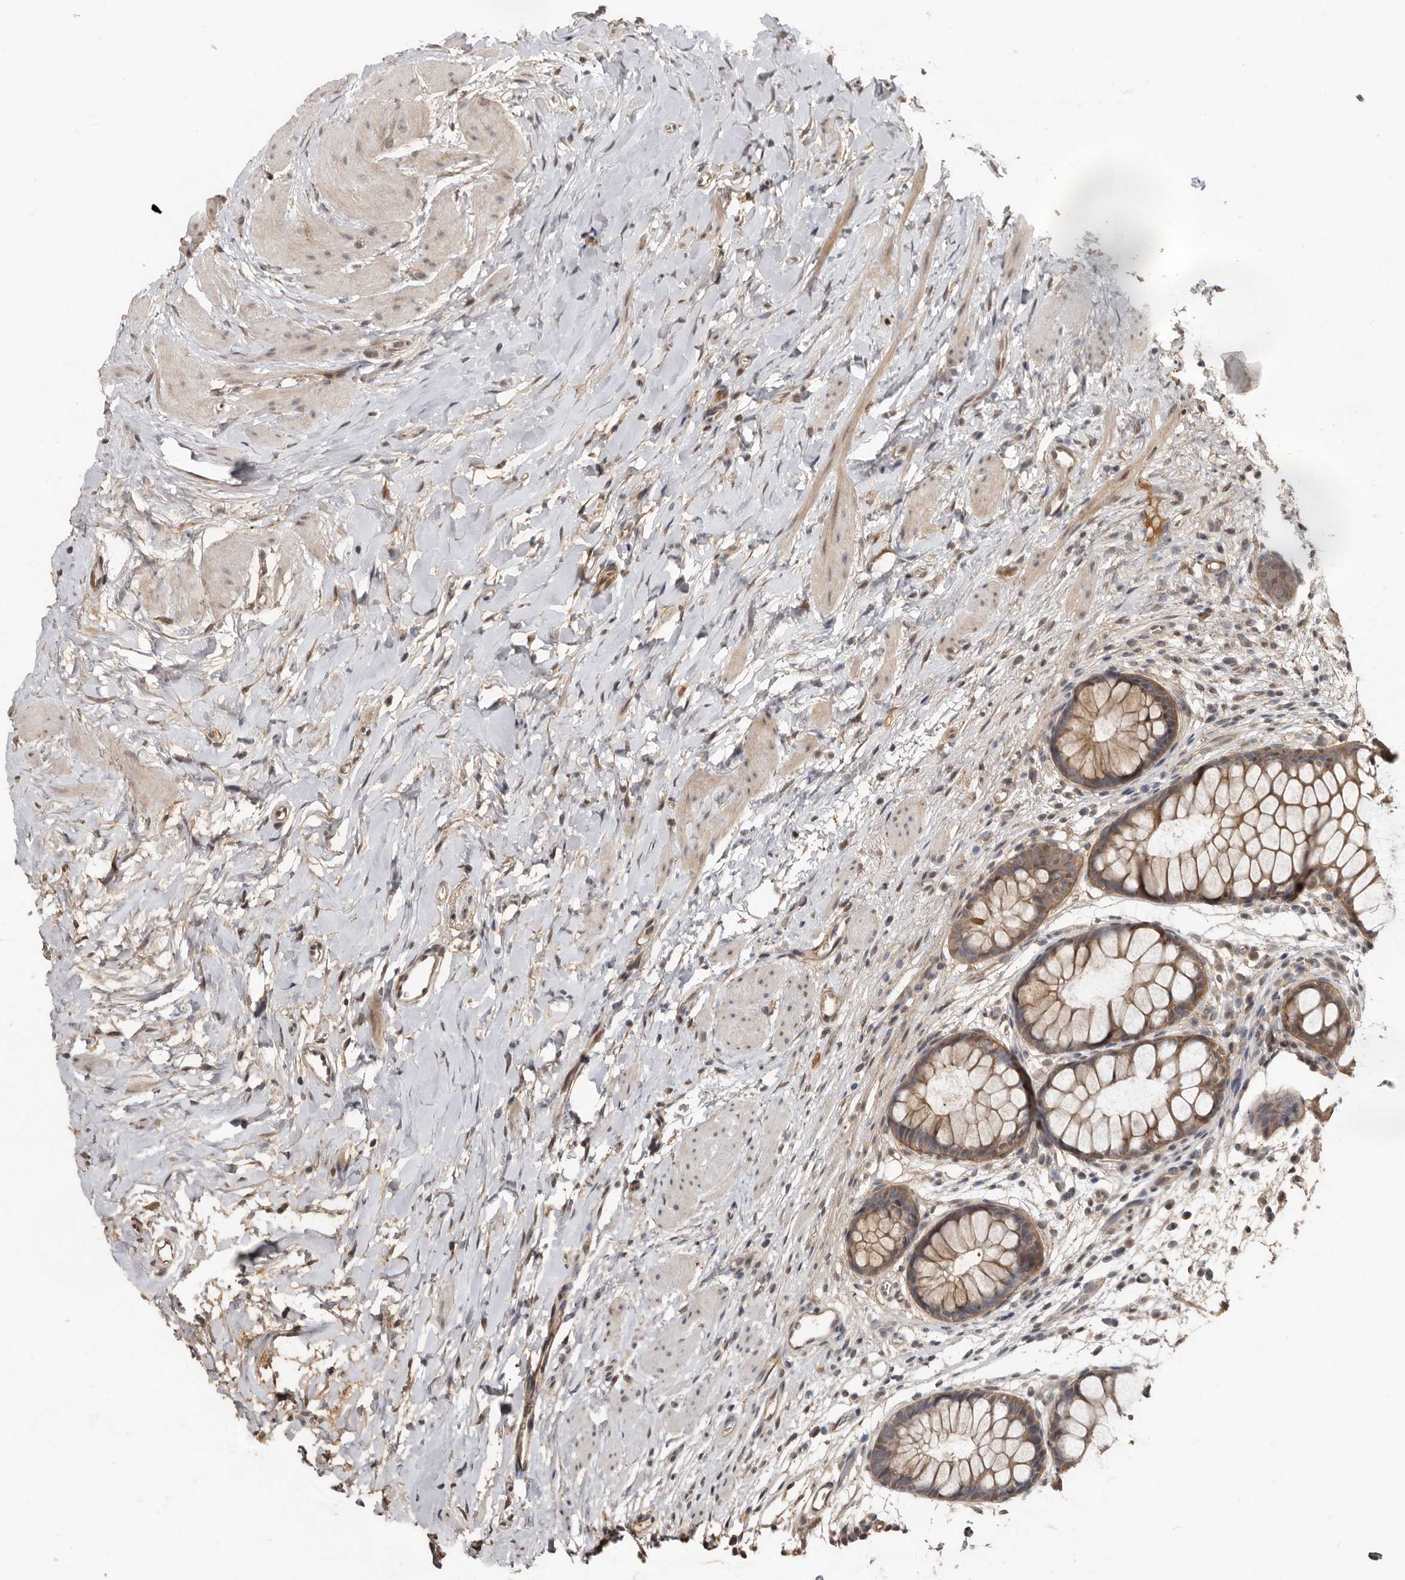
{"staining": {"intensity": "weak", "quantity": ">75%", "location": "cytoplasmic/membranous"}, "tissue": "colon", "cell_type": "Endothelial cells", "image_type": "normal", "snomed": [{"axis": "morphology", "description": "Normal tissue, NOS"}, {"axis": "topography", "description": "Colon"}], "caption": "Endothelial cells exhibit low levels of weak cytoplasmic/membranous staining in approximately >75% of cells in normal colon.", "gene": "LRGUK", "patient": {"sex": "female", "age": 62}}